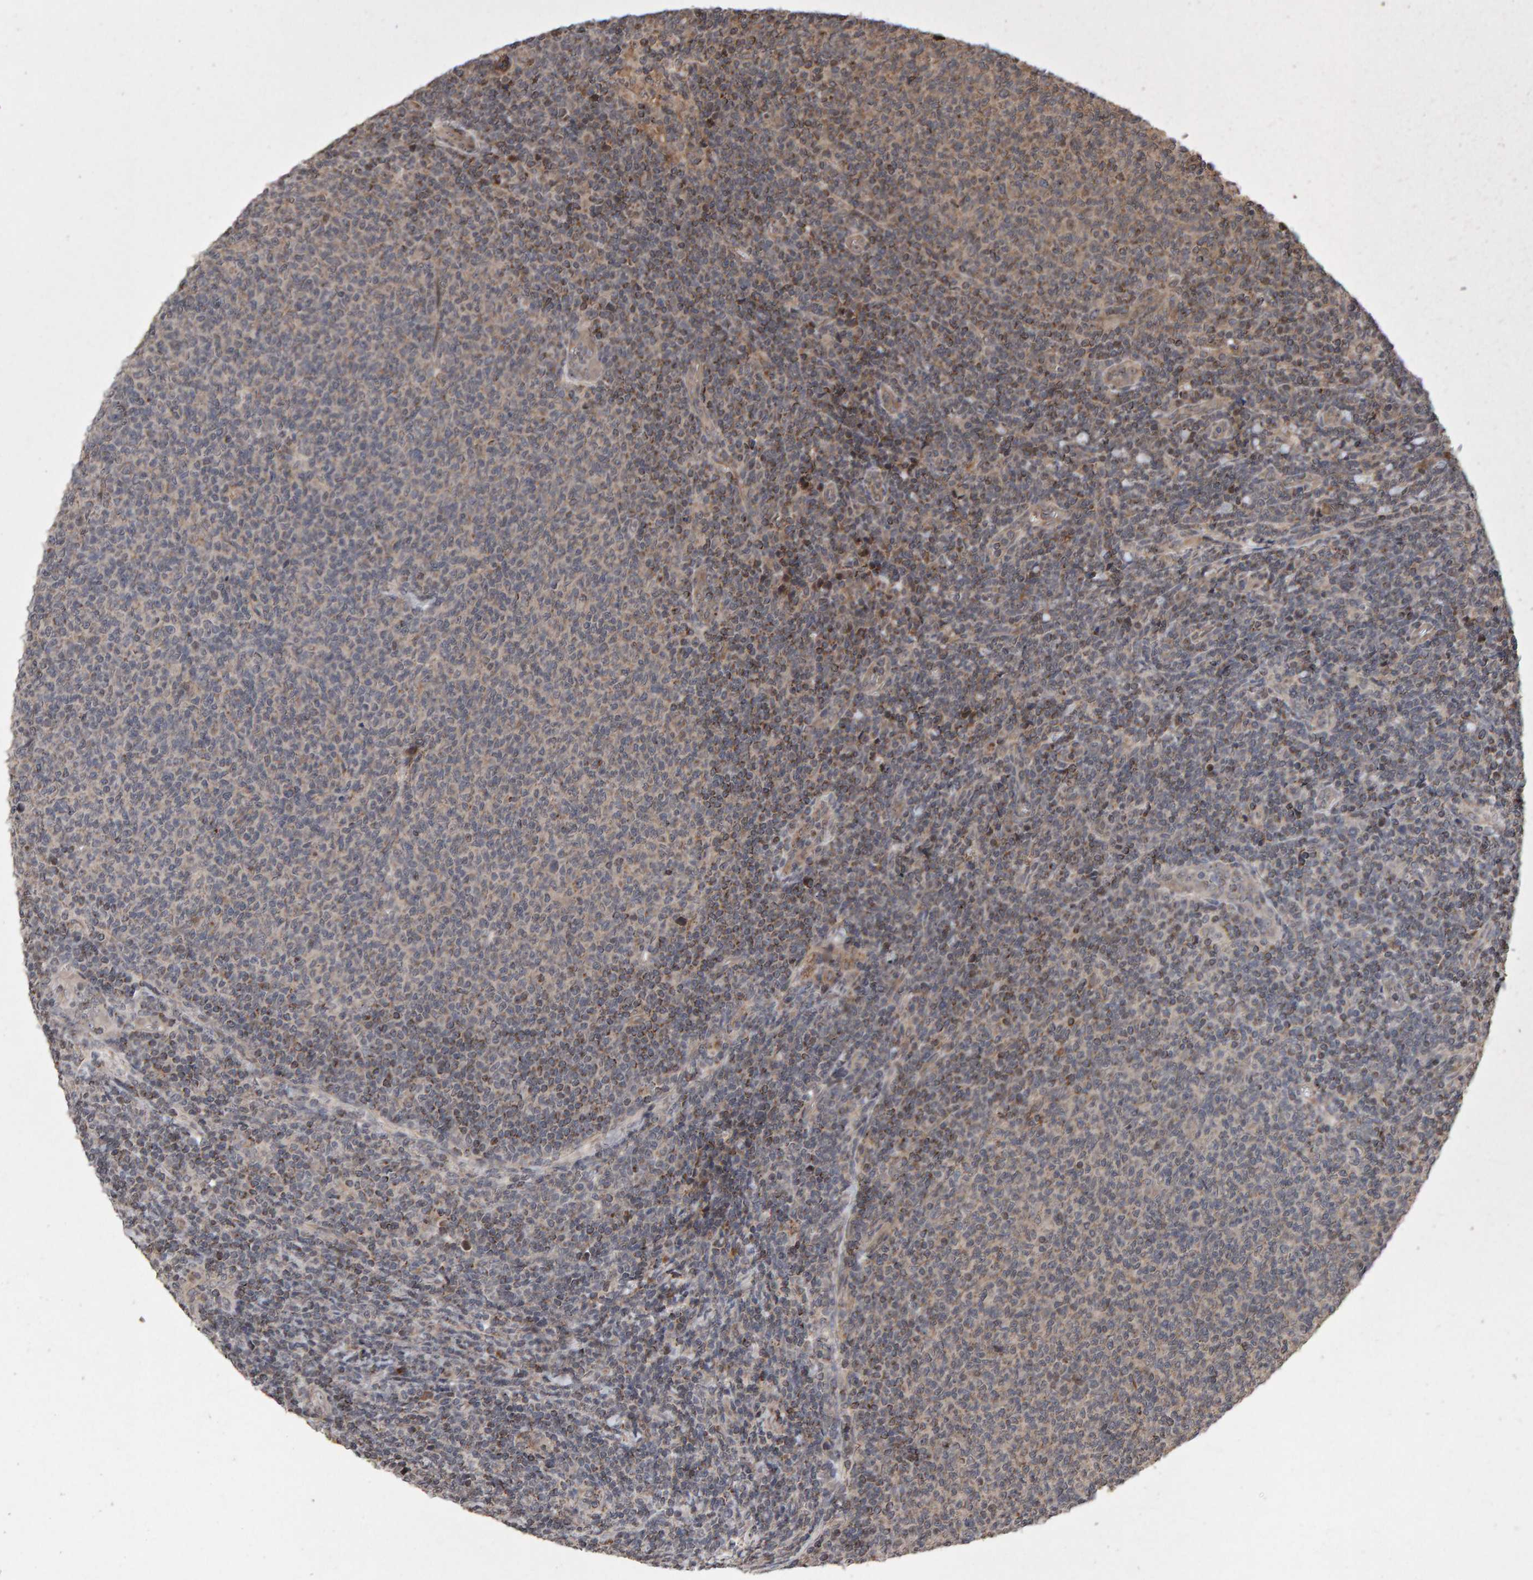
{"staining": {"intensity": "weak", "quantity": "<25%", "location": "cytoplasmic/membranous"}, "tissue": "lymphoma", "cell_type": "Tumor cells", "image_type": "cancer", "snomed": [{"axis": "morphology", "description": "Malignant lymphoma, non-Hodgkin's type, Low grade"}, {"axis": "topography", "description": "Lymph node"}], "caption": "Immunohistochemistry (IHC) image of neoplastic tissue: human low-grade malignant lymphoma, non-Hodgkin's type stained with DAB (3,3'-diaminobenzidine) exhibits no significant protein expression in tumor cells.", "gene": "PECR", "patient": {"sex": "male", "age": 66}}